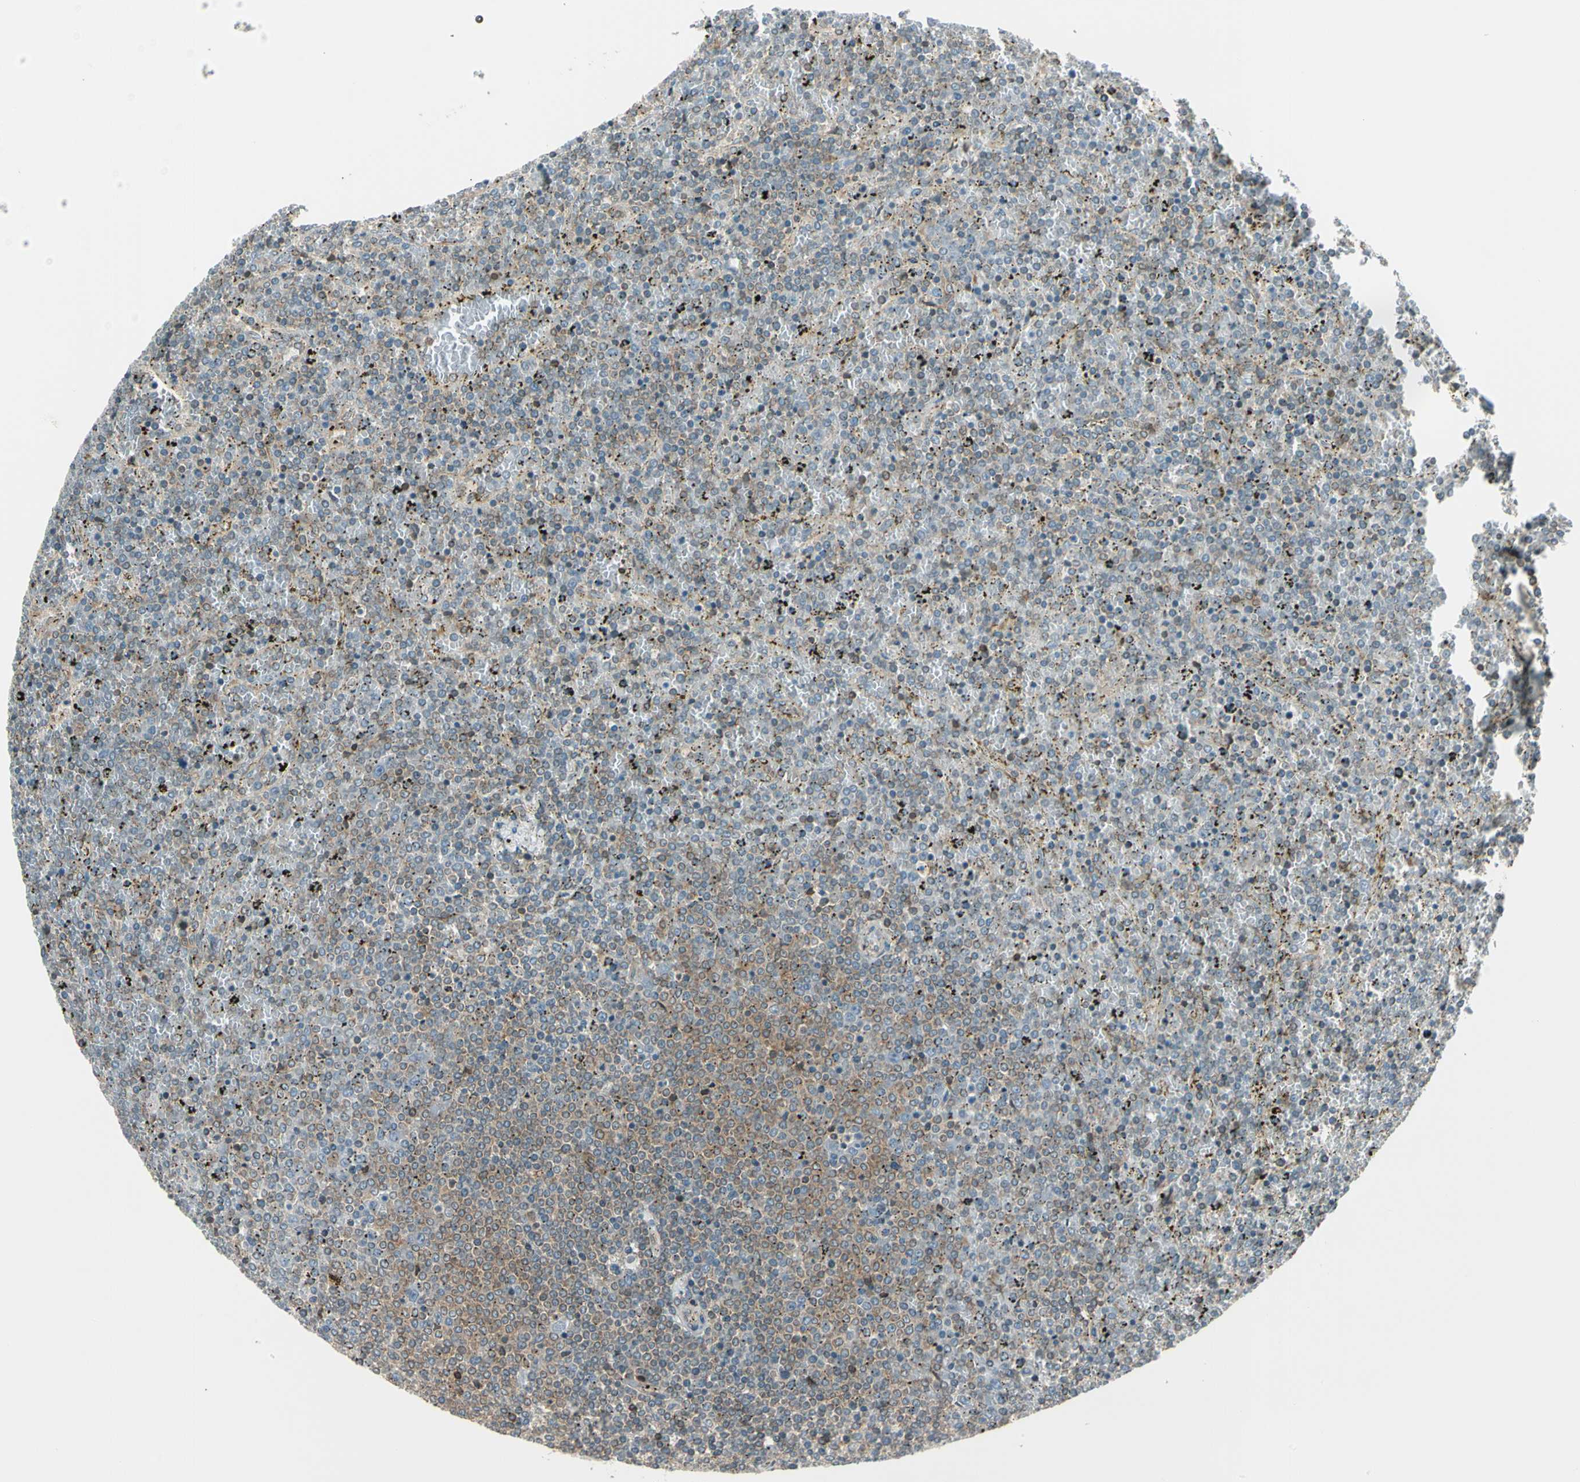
{"staining": {"intensity": "weak", "quantity": "<25%", "location": "cytoplasmic/membranous"}, "tissue": "lymphoma", "cell_type": "Tumor cells", "image_type": "cancer", "snomed": [{"axis": "morphology", "description": "Malignant lymphoma, non-Hodgkin's type, Low grade"}, {"axis": "topography", "description": "Spleen"}], "caption": "Tumor cells are negative for protein expression in human low-grade malignant lymphoma, non-Hodgkin's type.", "gene": "TRIO", "patient": {"sex": "female", "age": 77}}